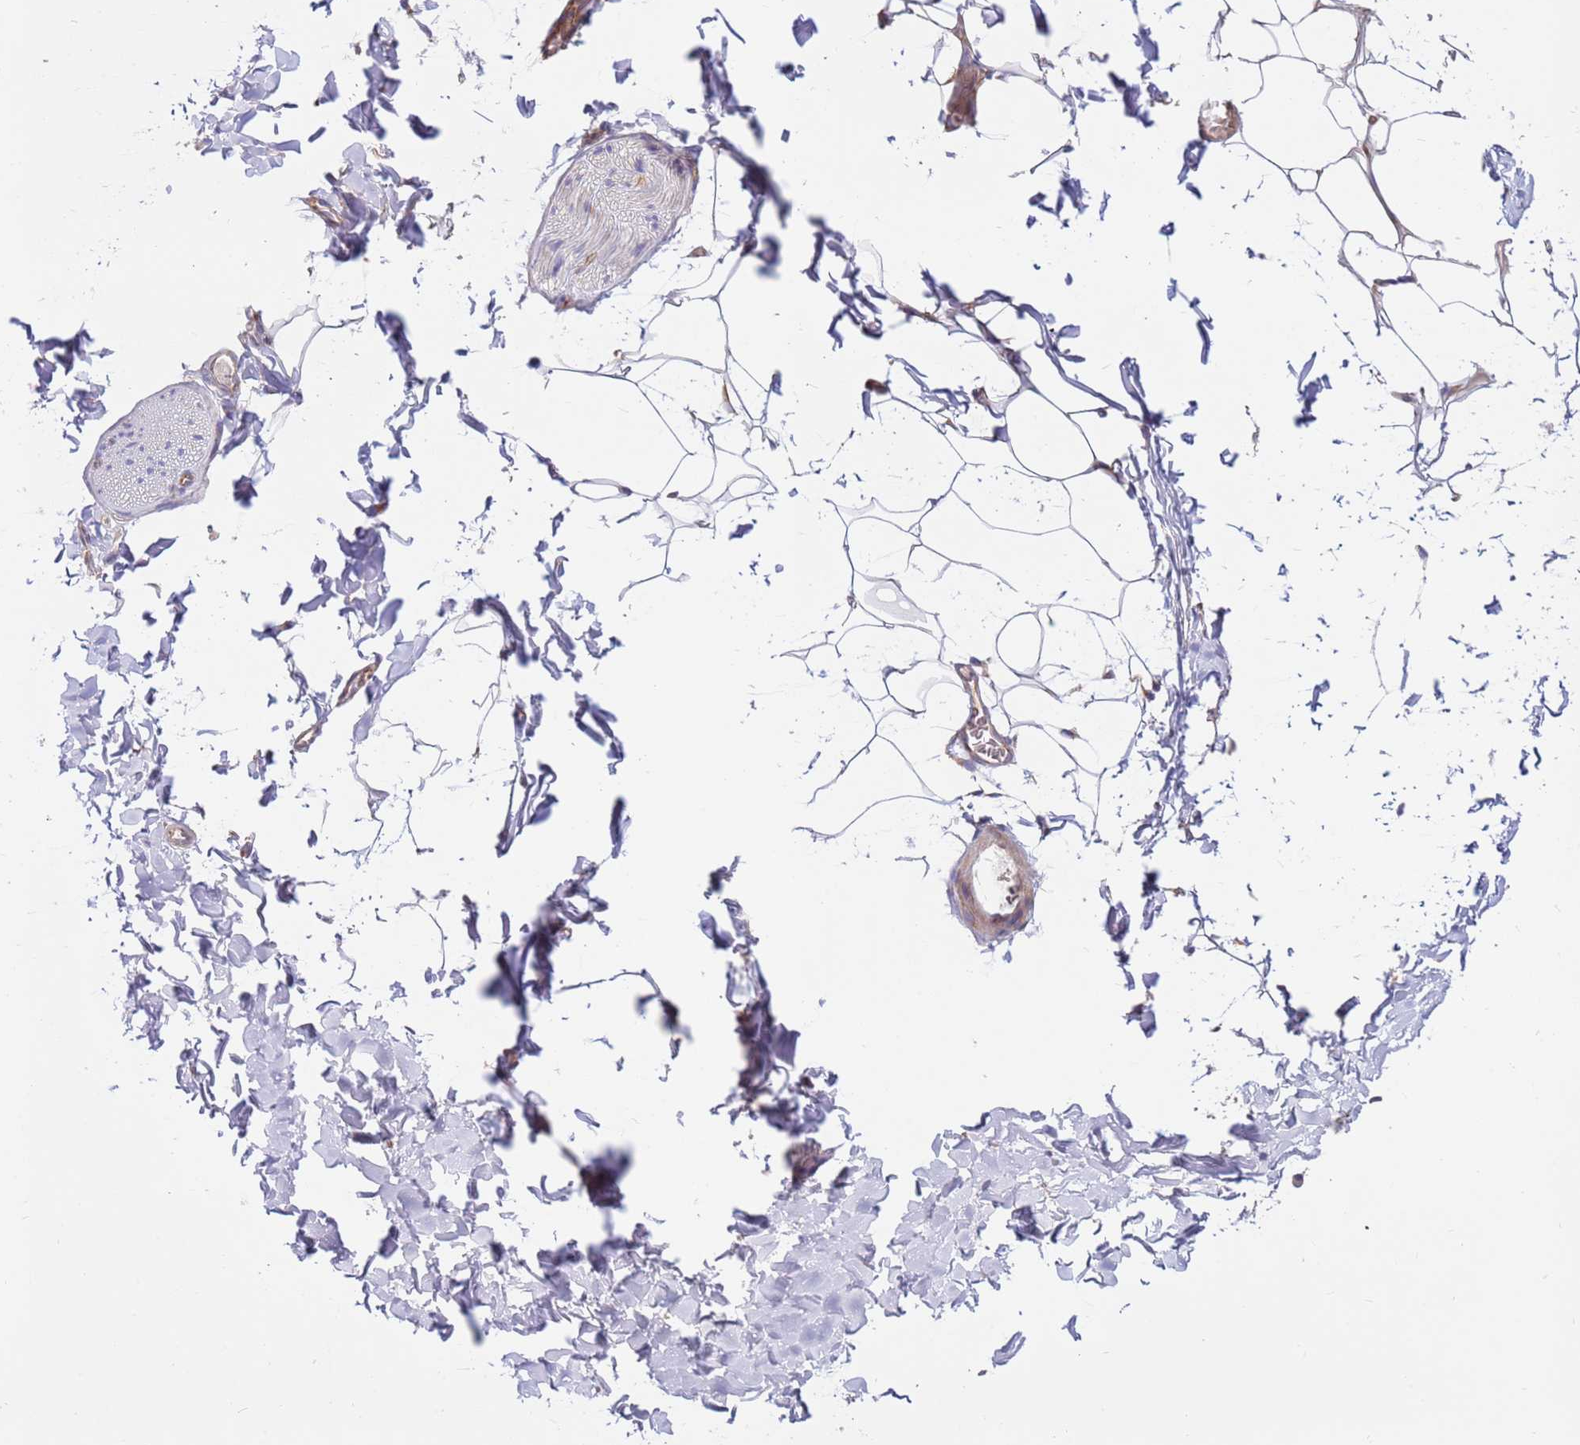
{"staining": {"intensity": "weak", "quantity": "25%-75%", "location": "cytoplasmic/membranous"}, "tissue": "adipose tissue", "cell_type": "Adipocytes", "image_type": "normal", "snomed": [{"axis": "morphology", "description": "Normal tissue, NOS"}, {"axis": "topography", "description": "Gallbladder"}, {"axis": "topography", "description": "Peripheral nerve tissue"}], "caption": "The photomicrograph reveals immunohistochemical staining of unremarkable adipose tissue. There is weak cytoplasmic/membranous expression is present in approximately 25%-75% of adipocytes.", "gene": "DDX19B", "patient": {"sex": "male", "age": 38}}